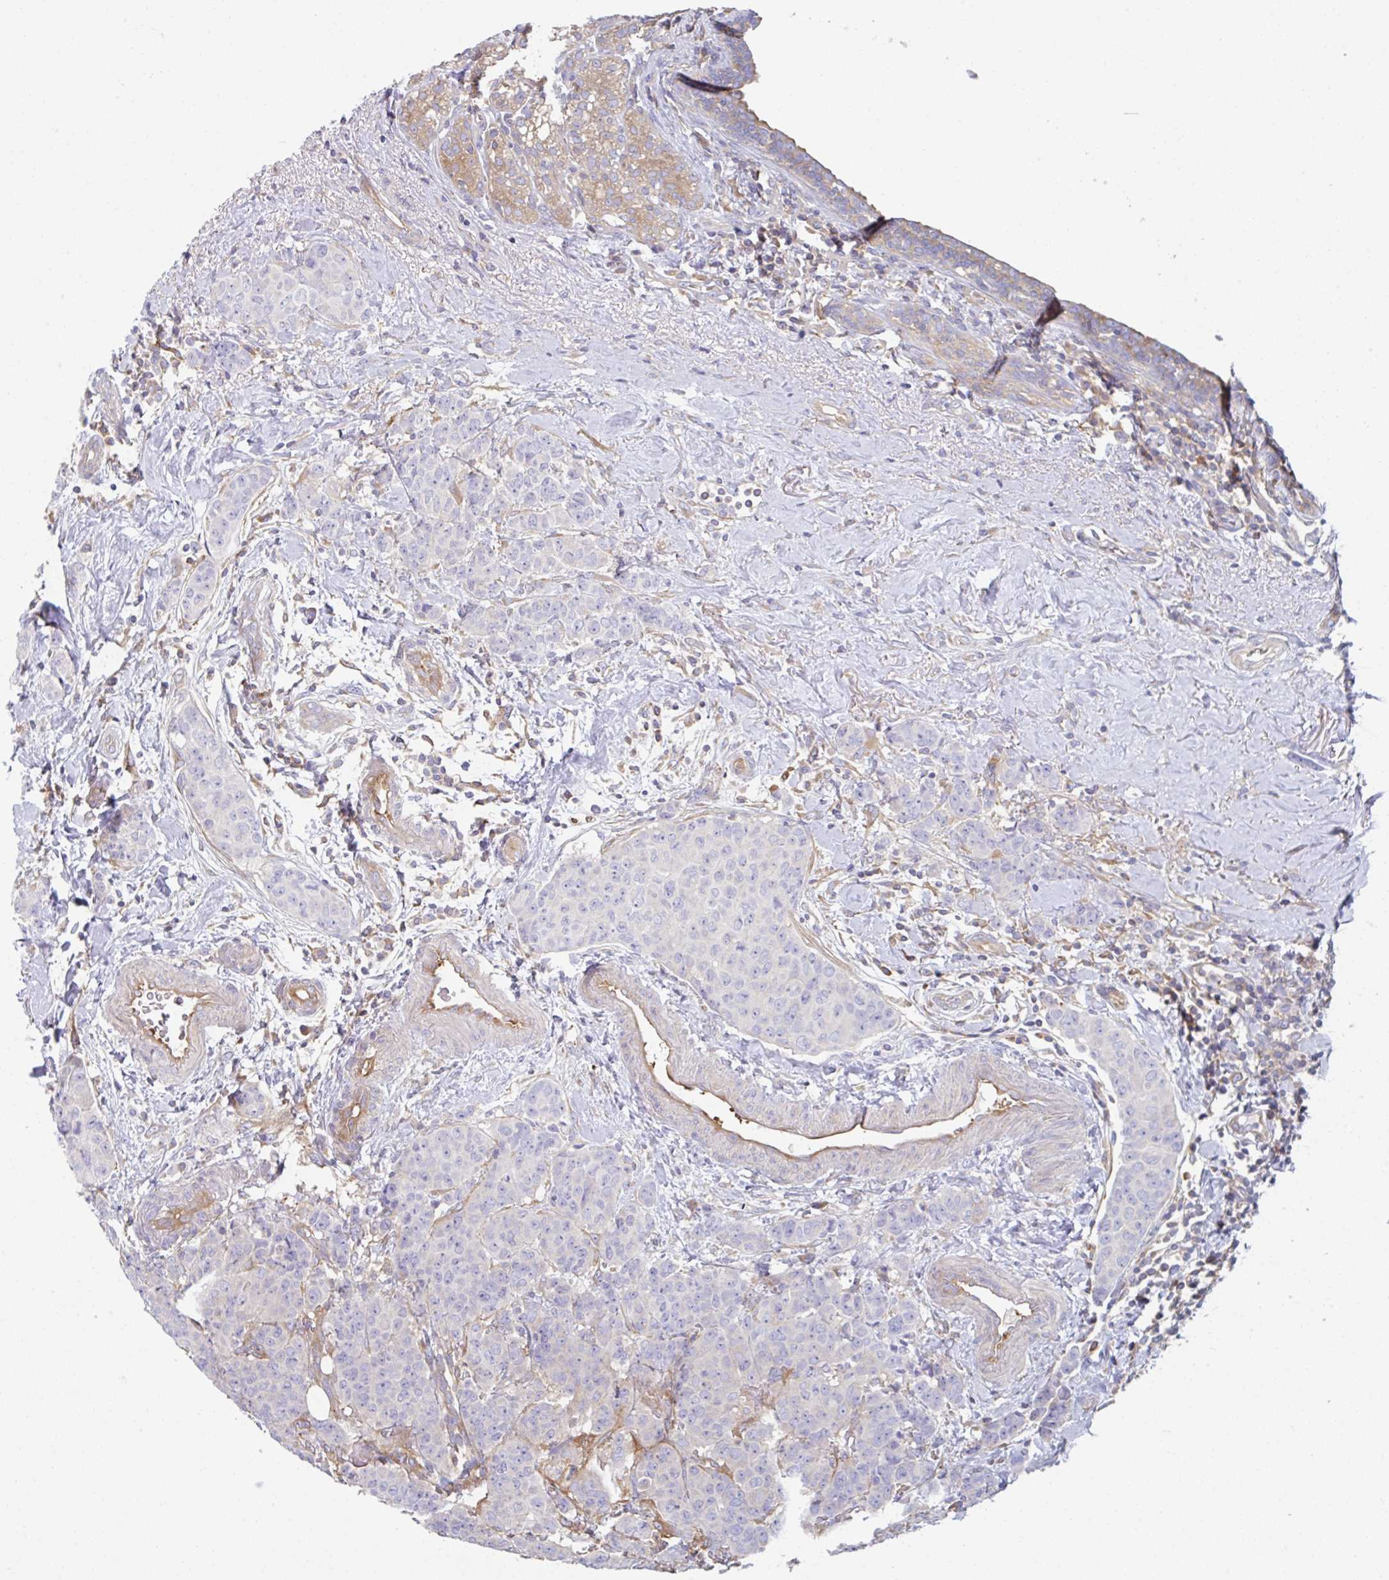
{"staining": {"intensity": "negative", "quantity": "none", "location": "none"}, "tissue": "breast cancer", "cell_type": "Tumor cells", "image_type": "cancer", "snomed": [{"axis": "morphology", "description": "Duct carcinoma"}, {"axis": "topography", "description": "Breast"}], "caption": "DAB (3,3'-diaminobenzidine) immunohistochemical staining of human breast infiltrating ductal carcinoma demonstrates no significant positivity in tumor cells.", "gene": "AMPD2", "patient": {"sex": "female", "age": 40}}